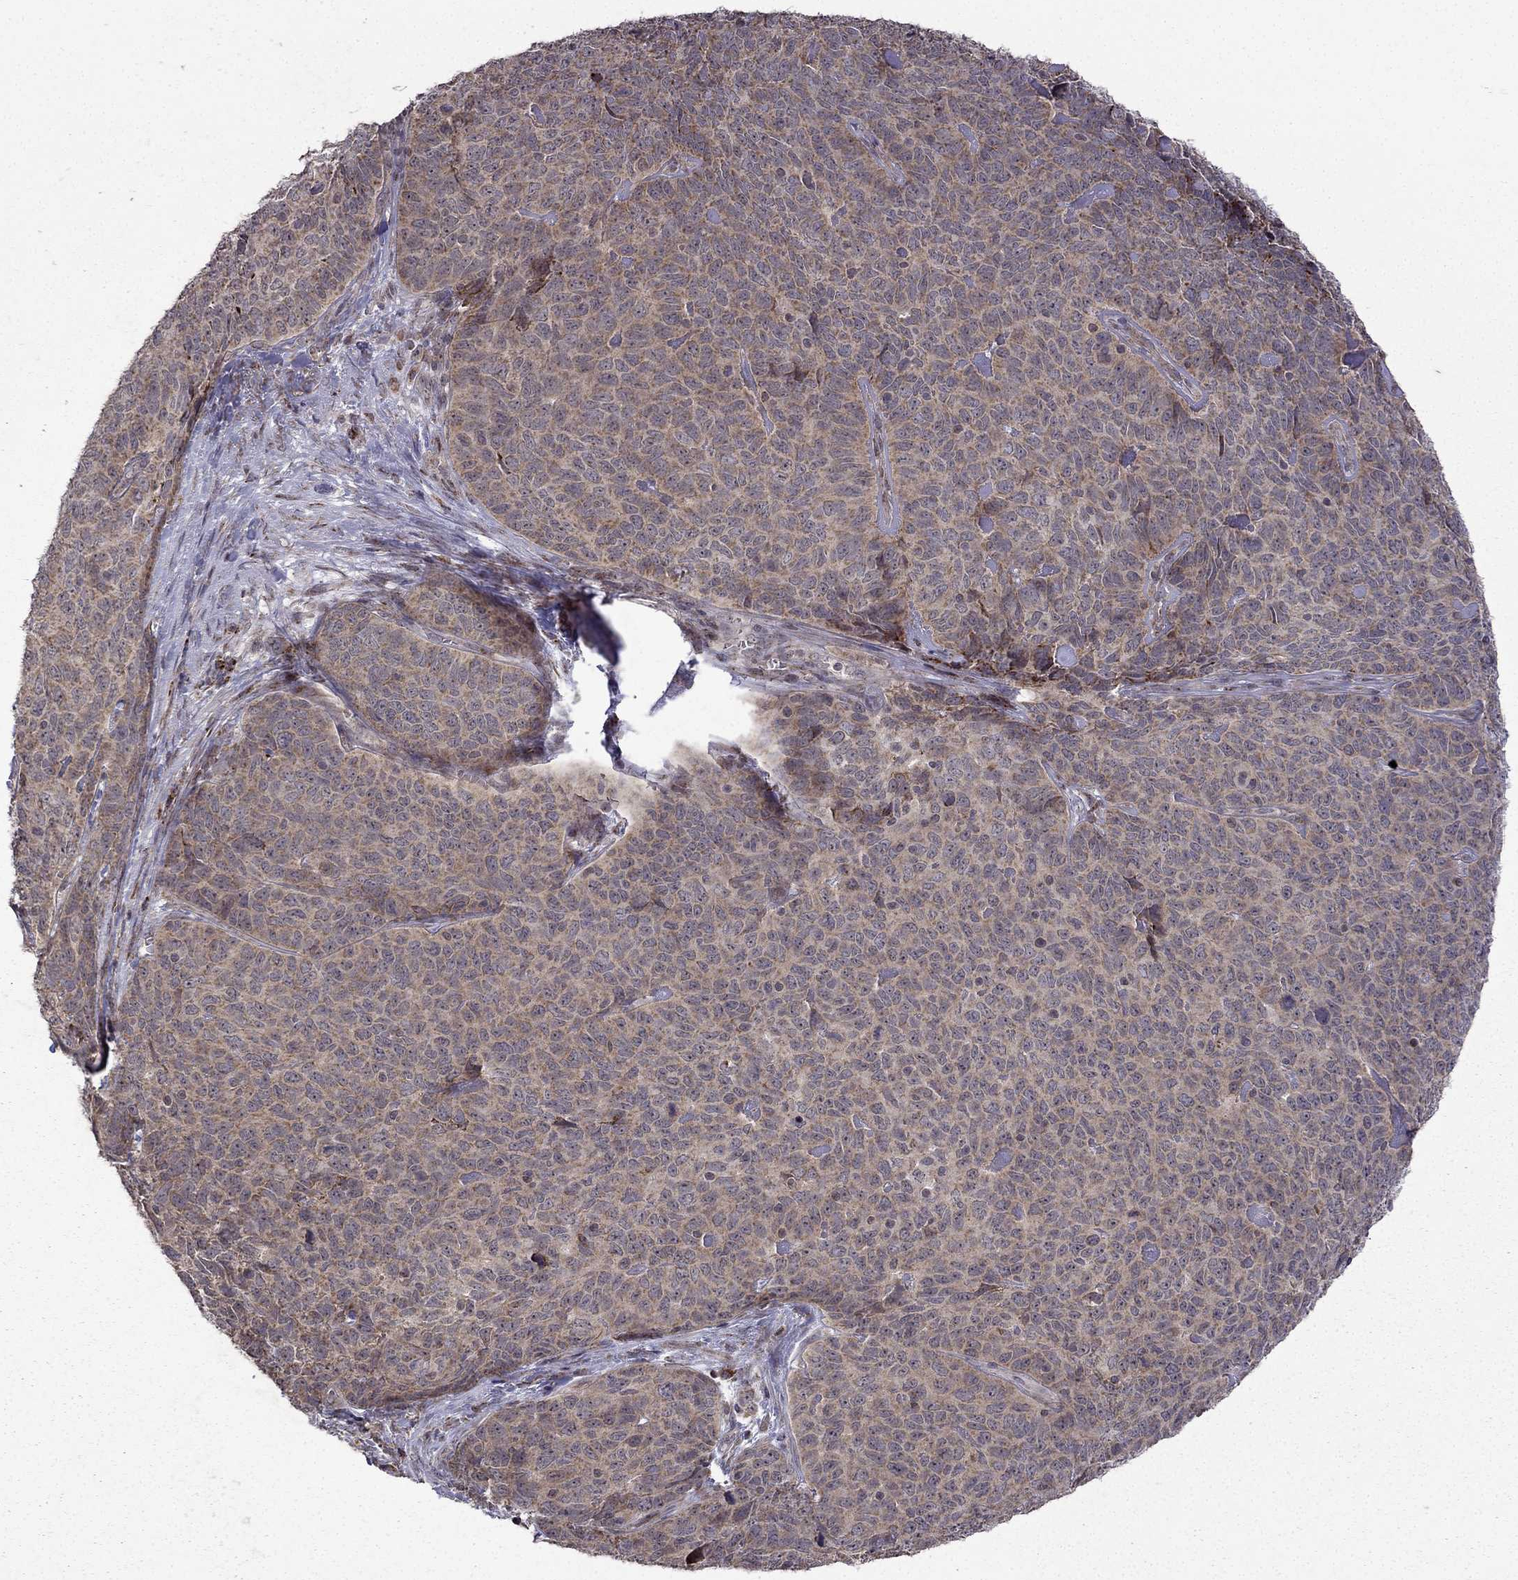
{"staining": {"intensity": "weak", "quantity": "<25%", "location": "cytoplasmic/membranous"}, "tissue": "skin cancer", "cell_type": "Tumor cells", "image_type": "cancer", "snomed": [{"axis": "morphology", "description": "Squamous cell carcinoma, NOS"}, {"axis": "topography", "description": "Skin"}, {"axis": "topography", "description": "Anal"}], "caption": "Tumor cells show no significant staining in squamous cell carcinoma (skin).", "gene": "TAB2", "patient": {"sex": "female", "age": 51}}